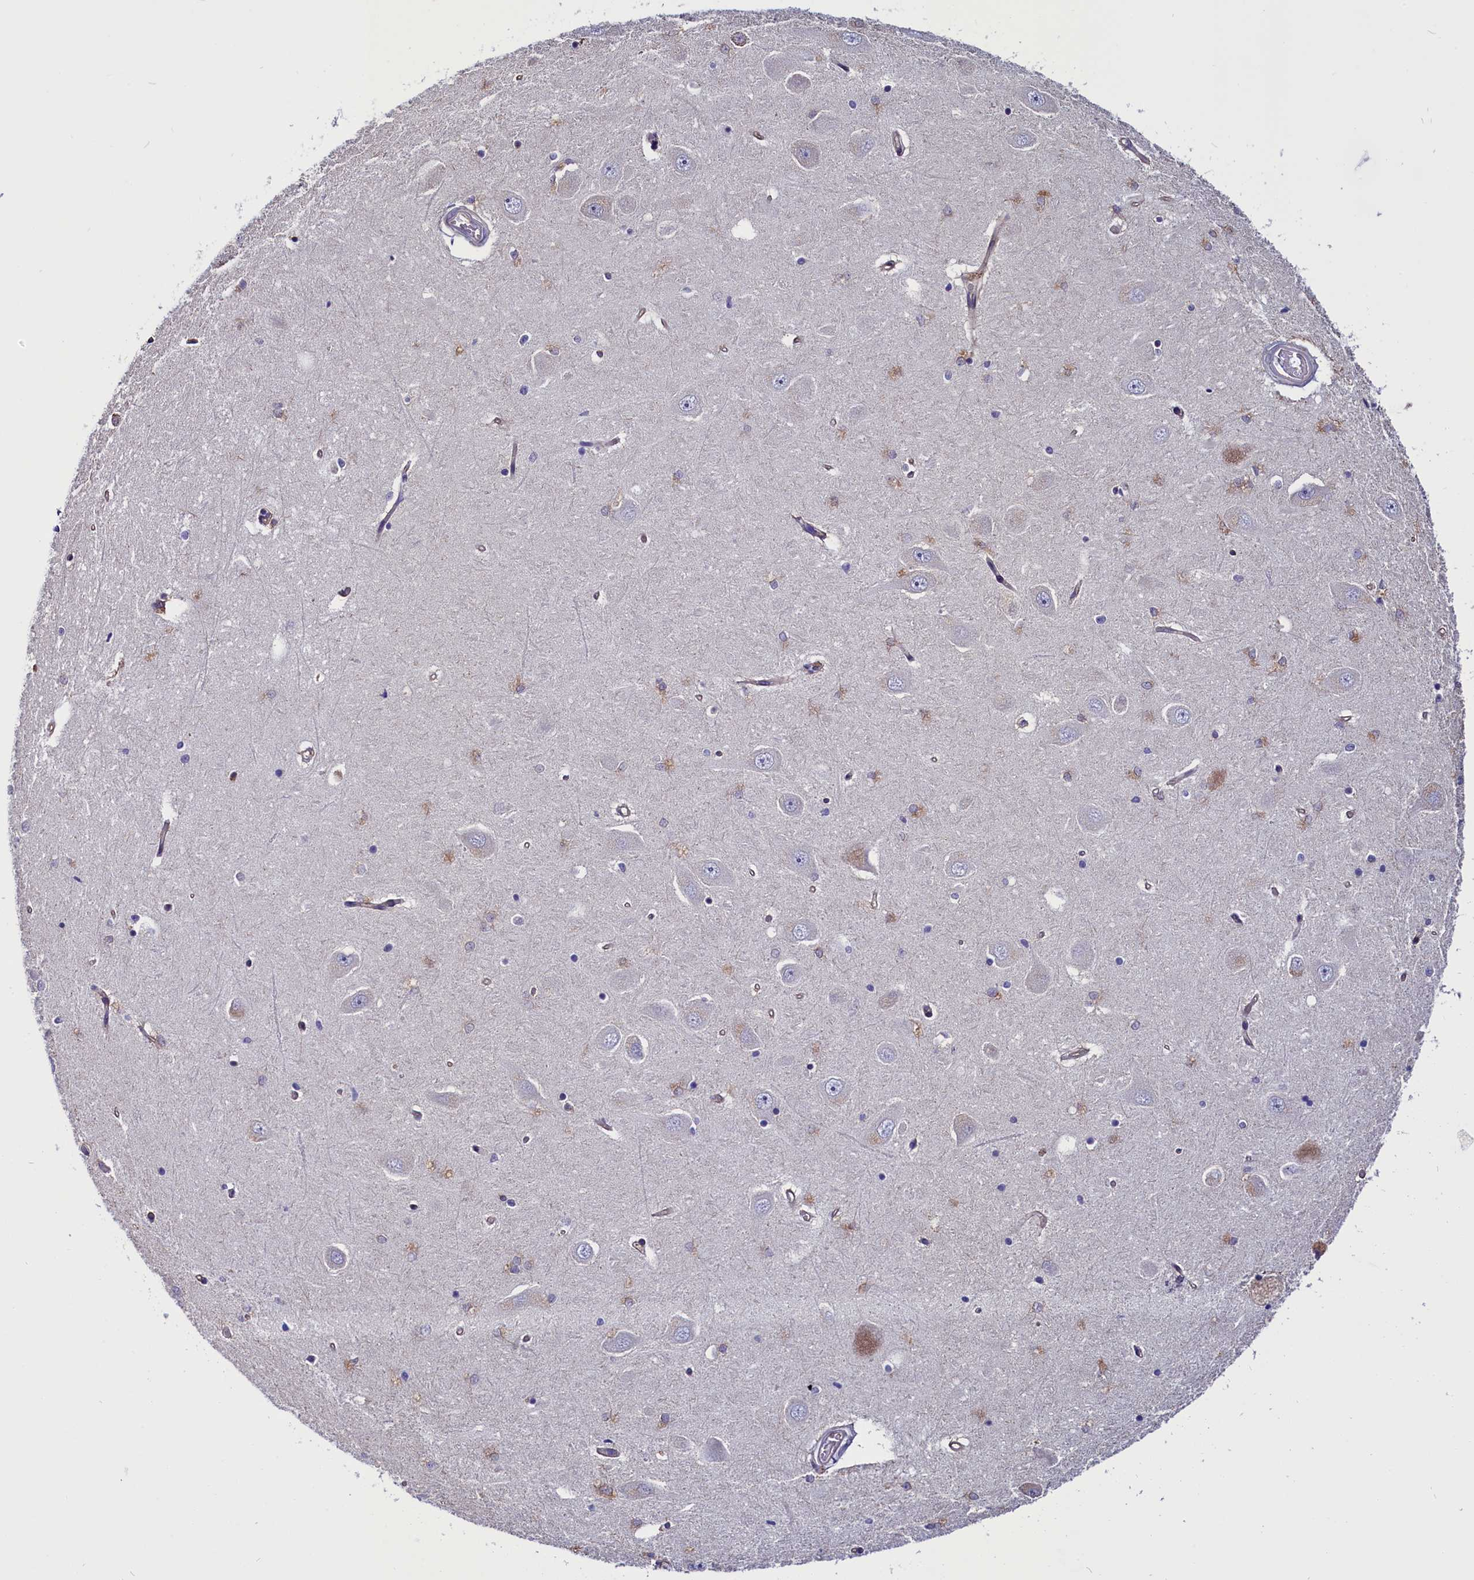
{"staining": {"intensity": "negative", "quantity": "none", "location": "none"}, "tissue": "hippocampus", "cell_type": "Glial cells", "image_type": "normal", "snomed": [{"axis": "morphology", "description": "Normal tissue, NOS"}, {"axis": "topography", "description": "Hippocampus"}], "caption": "Histopathology image shows no protein staining in glial cells of unremarkable hippocampus. The staining was performed using DAB to visualize the protein expression in brown, while the nuclei were stained in blue with hematoxylin (Magnification: 20x).", "gene": "PDILT", "patient": {"sex": "male", "age": 45}}